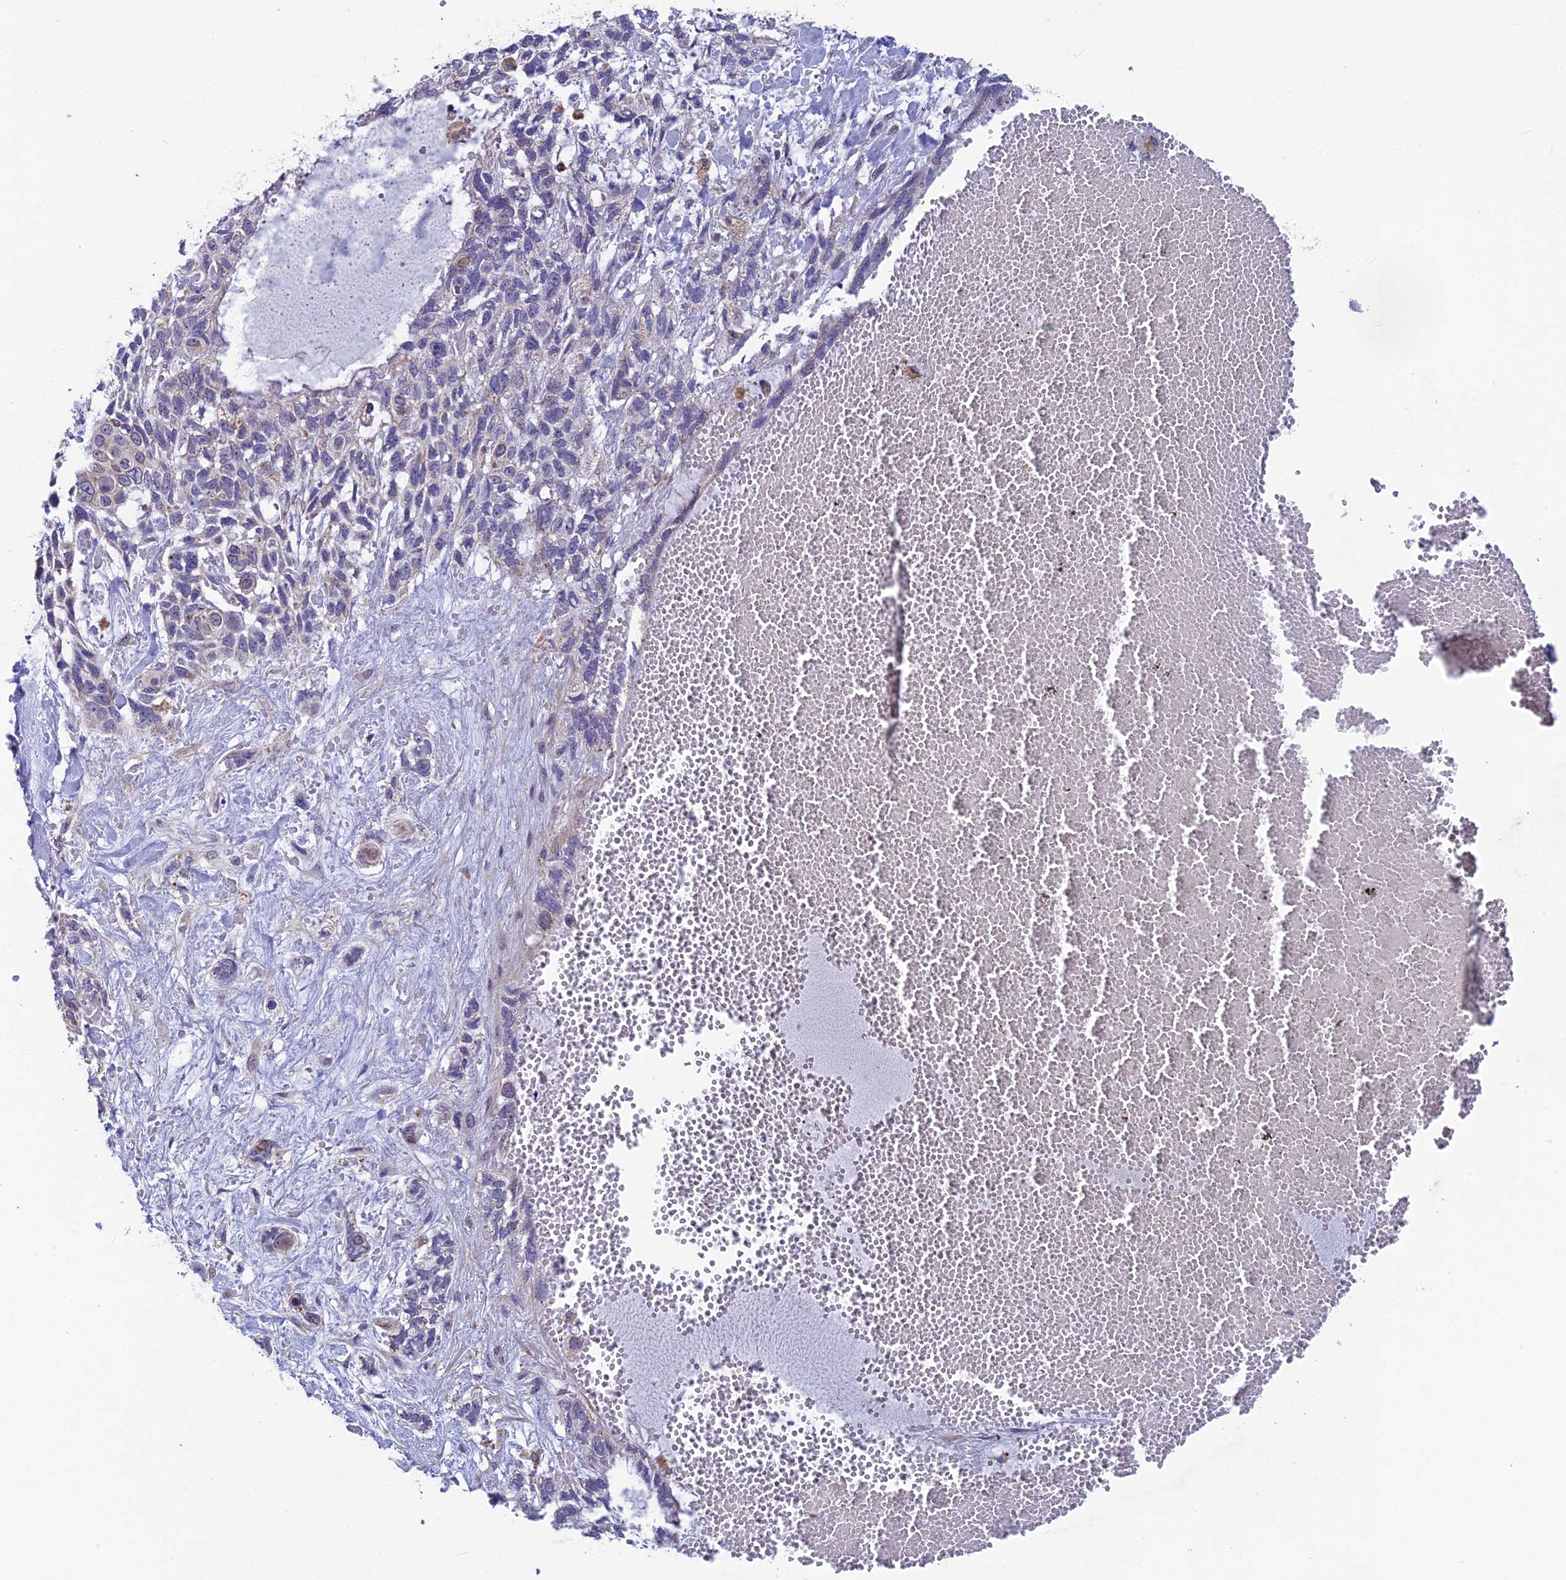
{"staining": {"intensity": "negative", "quantity": "none", "location": "none"}, "tissue": "skin cancer", "cell_type": "Tumor cells", "image_type": "cancer", "snomed": [{"axis": "morphology", "description": "Basal cell carcinoma"}, {"axis": "topography", "description": "Skin"}], "caption": "The photomicrograph demonstrates no staining of tumor cells in skin basal cell carcinoma.", "gene": "BLTP2", "patient": {"sex": "male", "age": 88}}